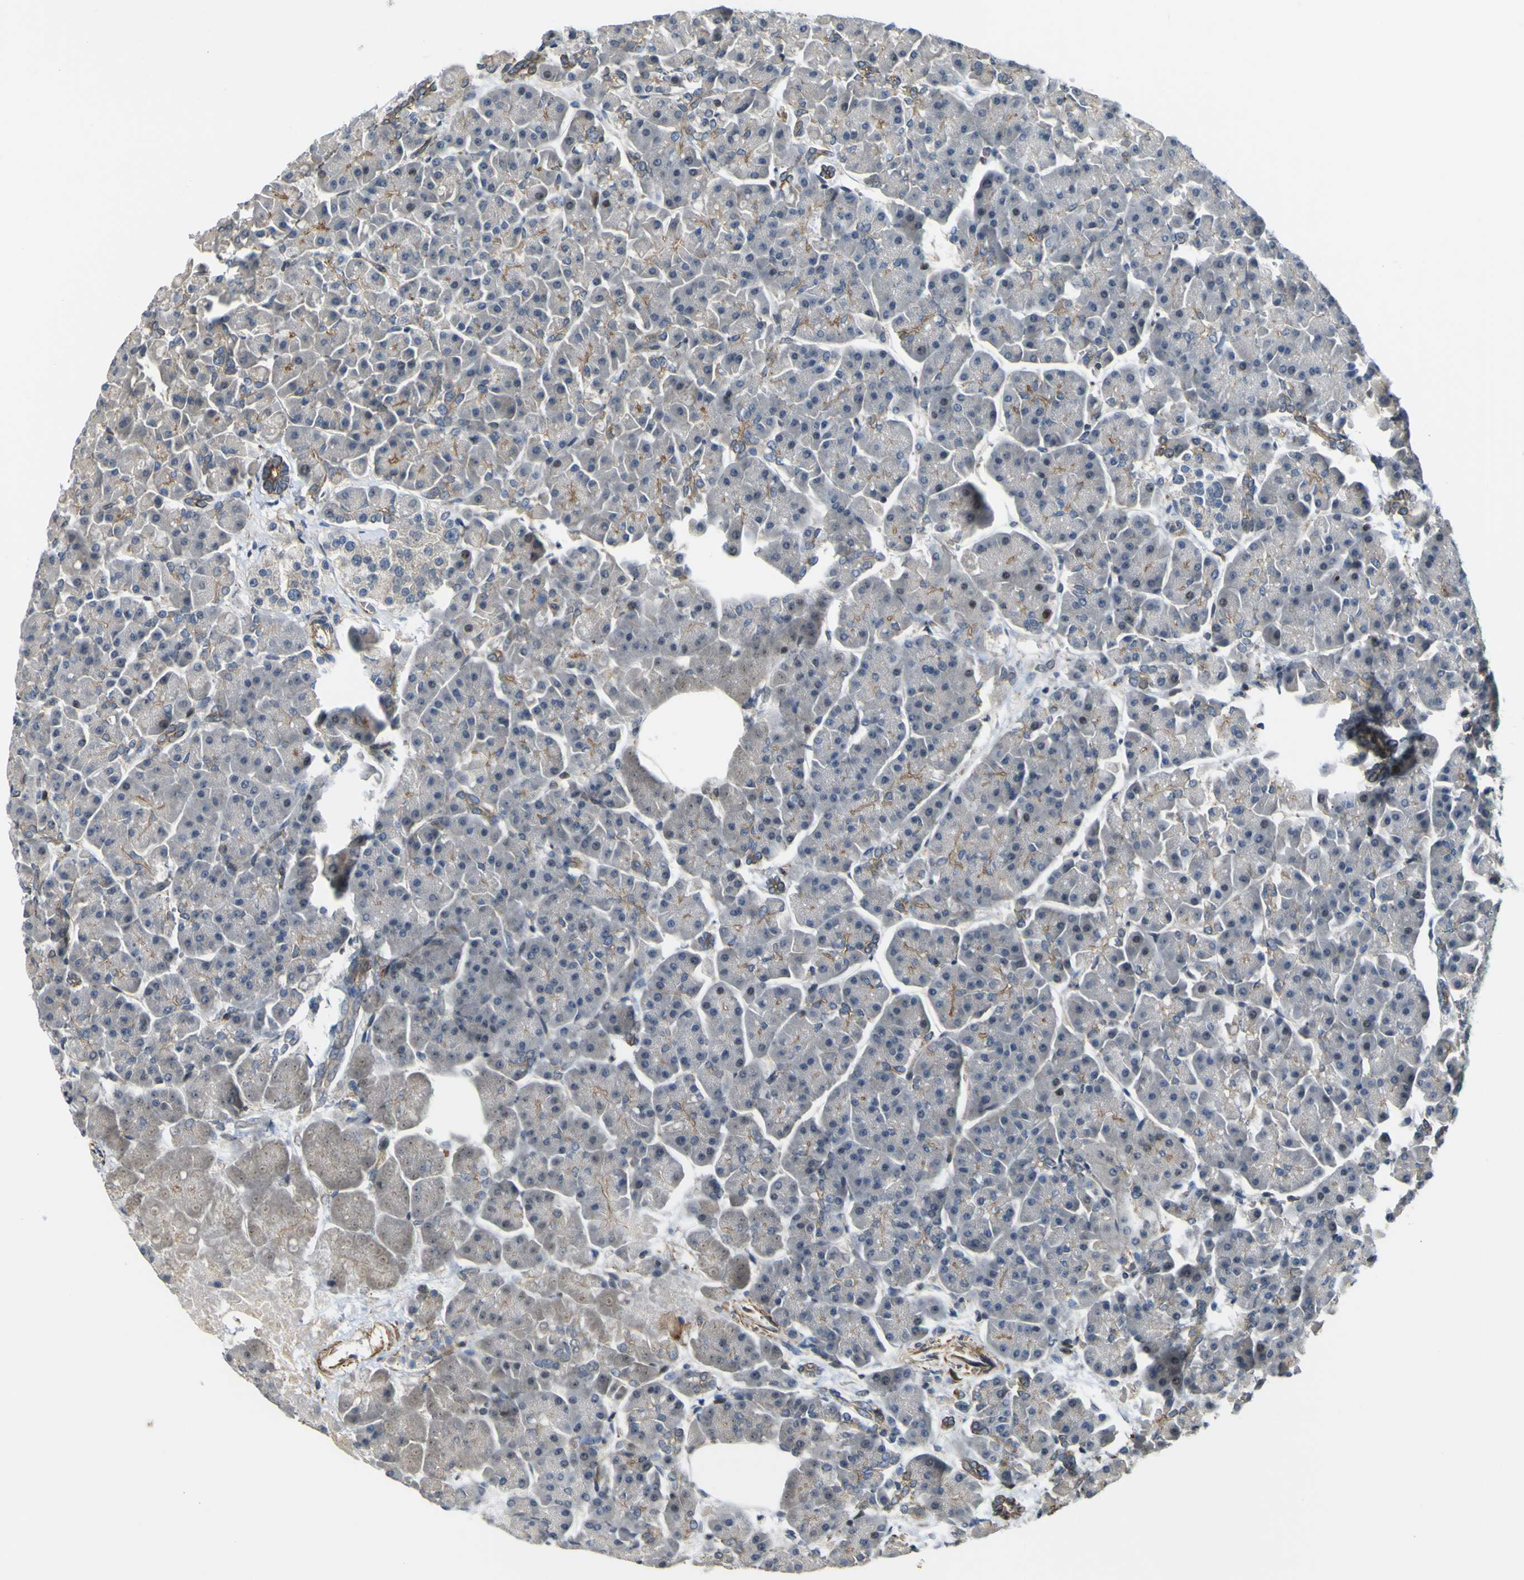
{"staining": {"intensity": "moderate", "quantity": "25%-75%", "location": "cytoplasmic/membranous"}, "tissue": "pancreas", "cell_type": "Exocrine glandular cells", "image_type": "normal", "snomed": [{"axis": "morphology", "description": "Normal tissue, NOS"}, {"axis": "topography", "description": "Pancreas"}], "caption": "Immunohistochemical staining of benign human pancreas reveals medium levels of moderate cytoplasmic/membranous positivity in approximately 25%-75% of exocrine glandular cells. The protein is shown in brown color, while the nuclei are stained blue.", "gene": "KDM7A", "patient": {"sex": "female", "age": 70}}